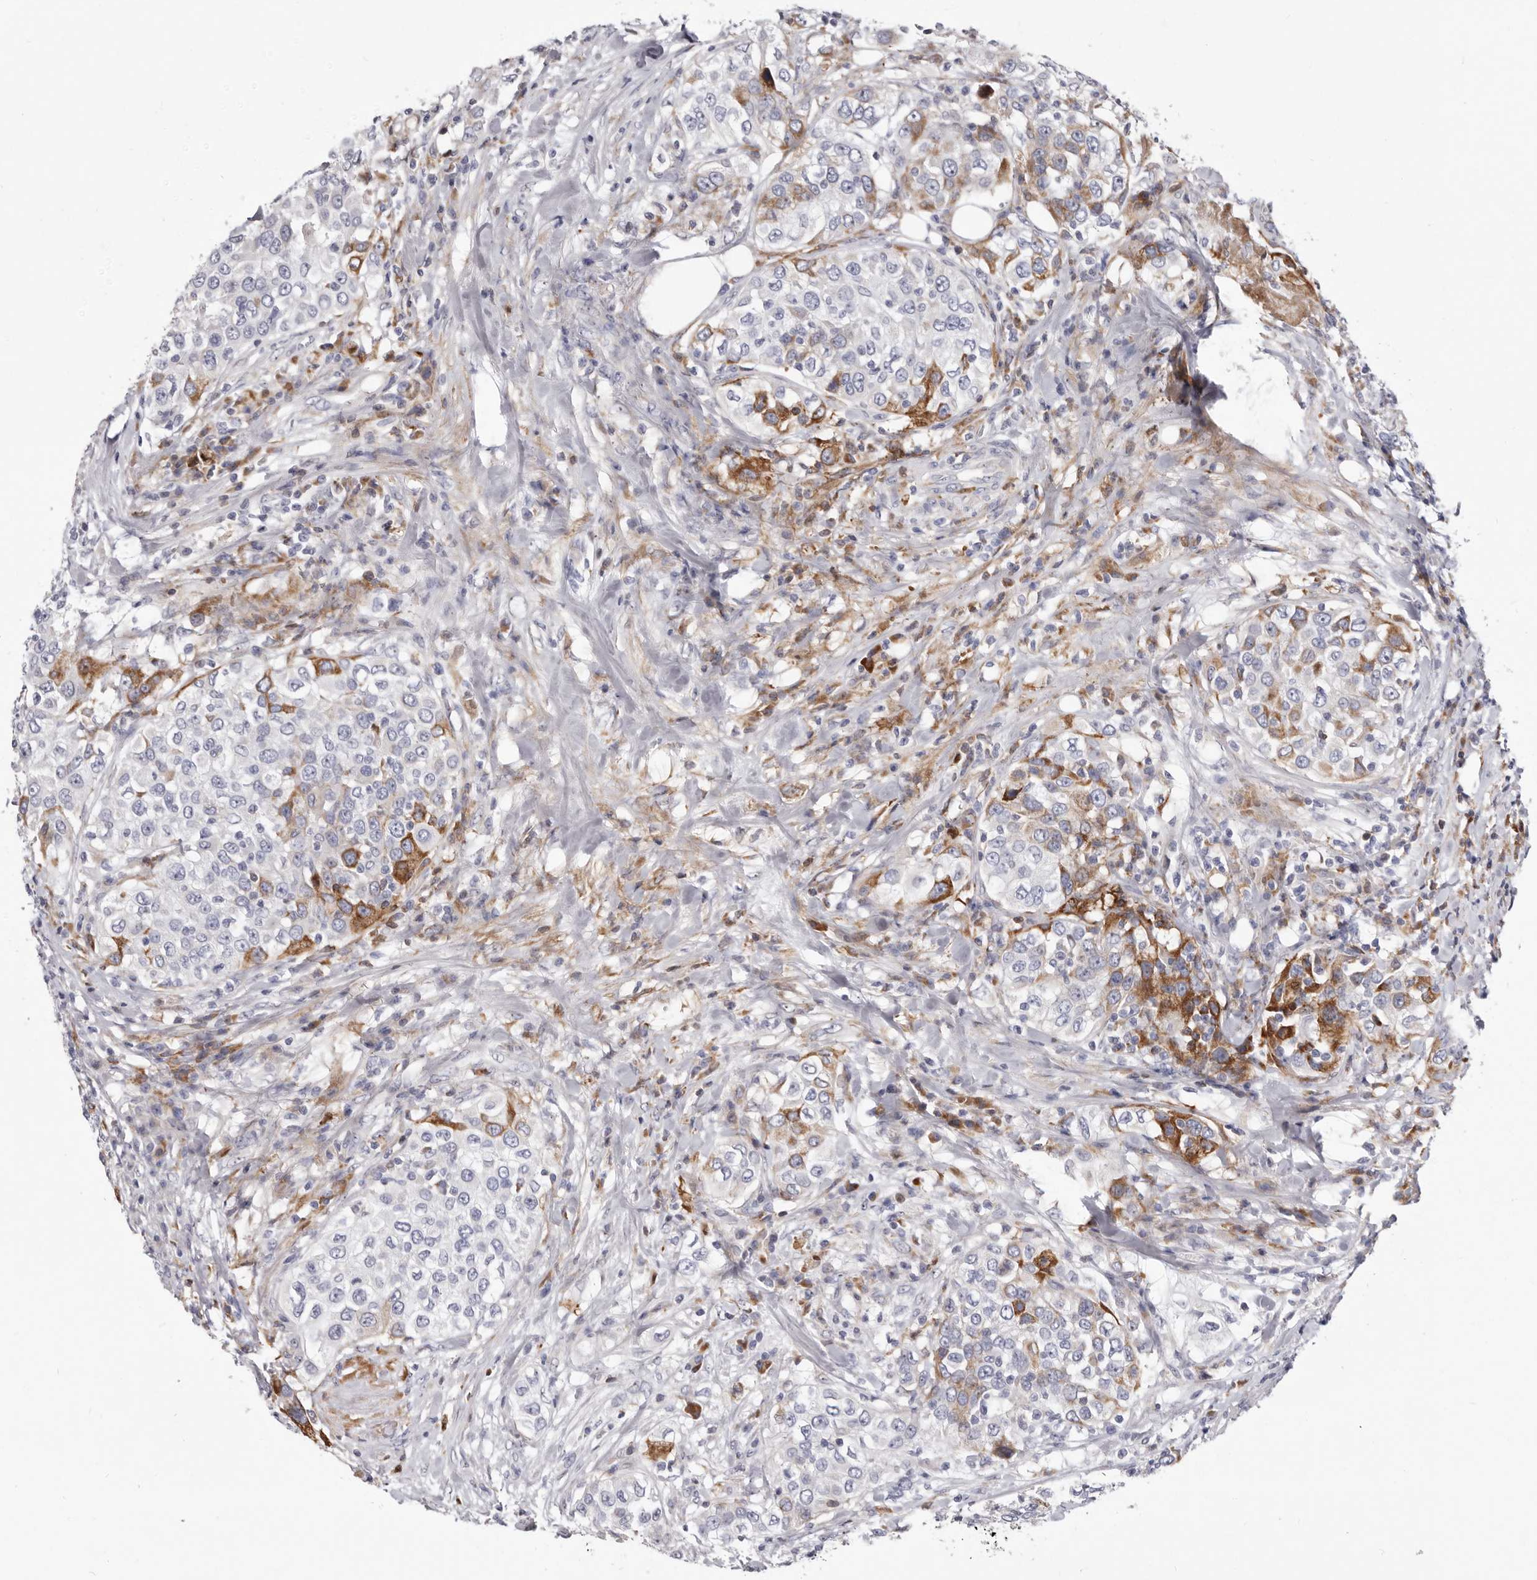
{"staining": {"intensity": "moderate", "quantity": "<25%", "location": "cytoplasmic/membranous"}, "tissue": "urothelial cancer", "cell_type": "Tumor cells", "image_type": "cancer", "snomed": [{"axis": "morphology", "description": "Urothelial carcinoma, High grade"}, {"axis": "topography", "description": "Urinary bladder"}], "caption": "Protein staining of high-grade urothelial carcinoma tissue exhibits moderate cytoplasmic/membranous staining in about <25% of tumor cells.", "gene": "NUBPL", "patient": {"sex": "female", "age": 80}}